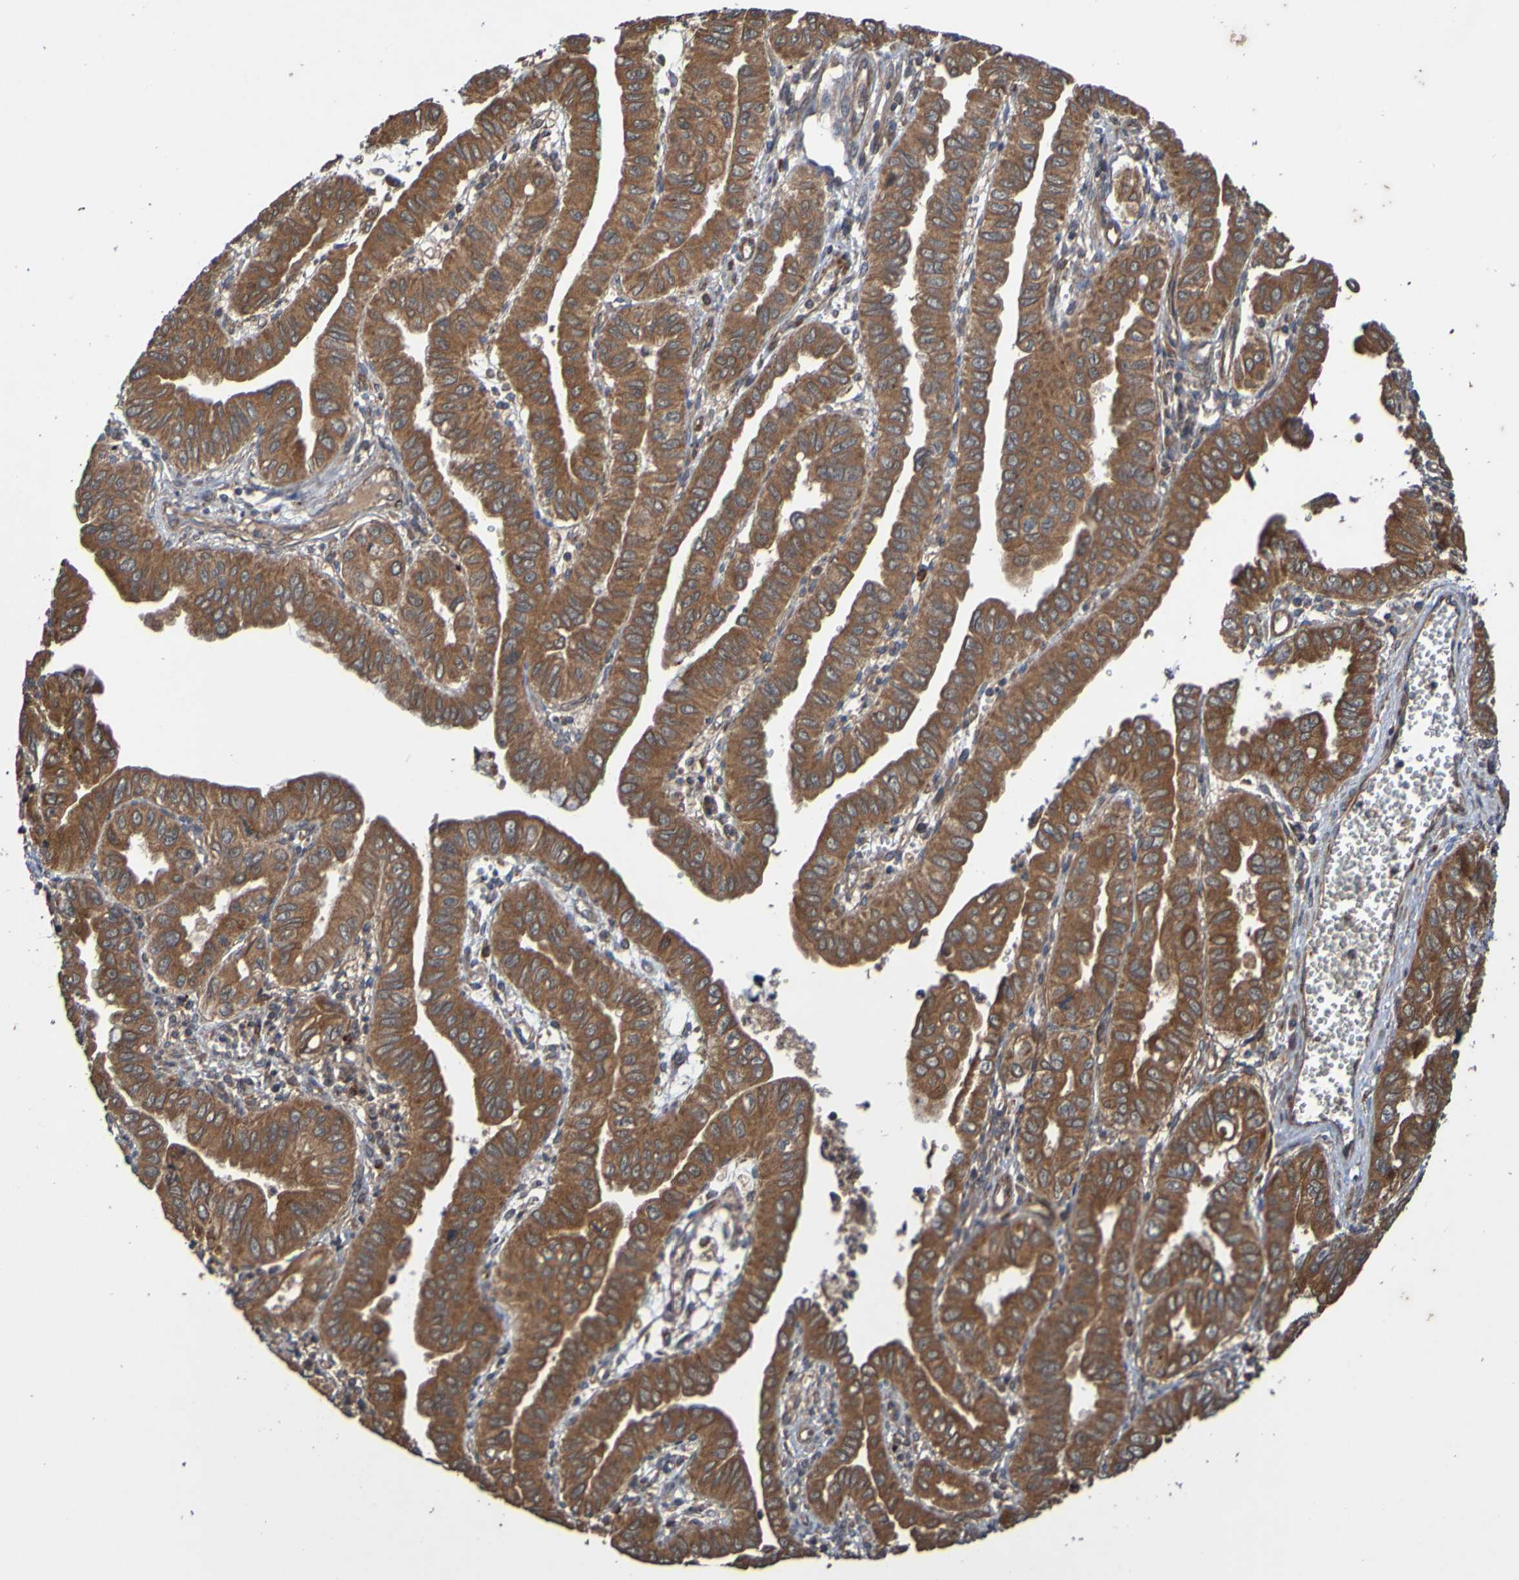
{"staining": {"intensity": "moderate", "quantity": ">75%", "location": "cytoplasmic/membranous"}, "tissue": "pancreatic cancer", "cell_type": "Tumor cells", "image_type": "cancer", "snomed": [{"axis": "morphology", "description": "Normal tissue, NOS"}, {"axis": "topography", "description": "Lymph node"}], "caption": "The image displays staining of pancreatic cancer, revealing moderate cytoplasmic/membranous protein staining (brown color) within tumor cells. Using DAB (3,3'-diaminobenzidine) (brown) and hematoxylin (blue) stains, captured at high magnification using brightfield microscopy.", "gene": "UCN", "patient": {"sex": "male", "age": 50}}